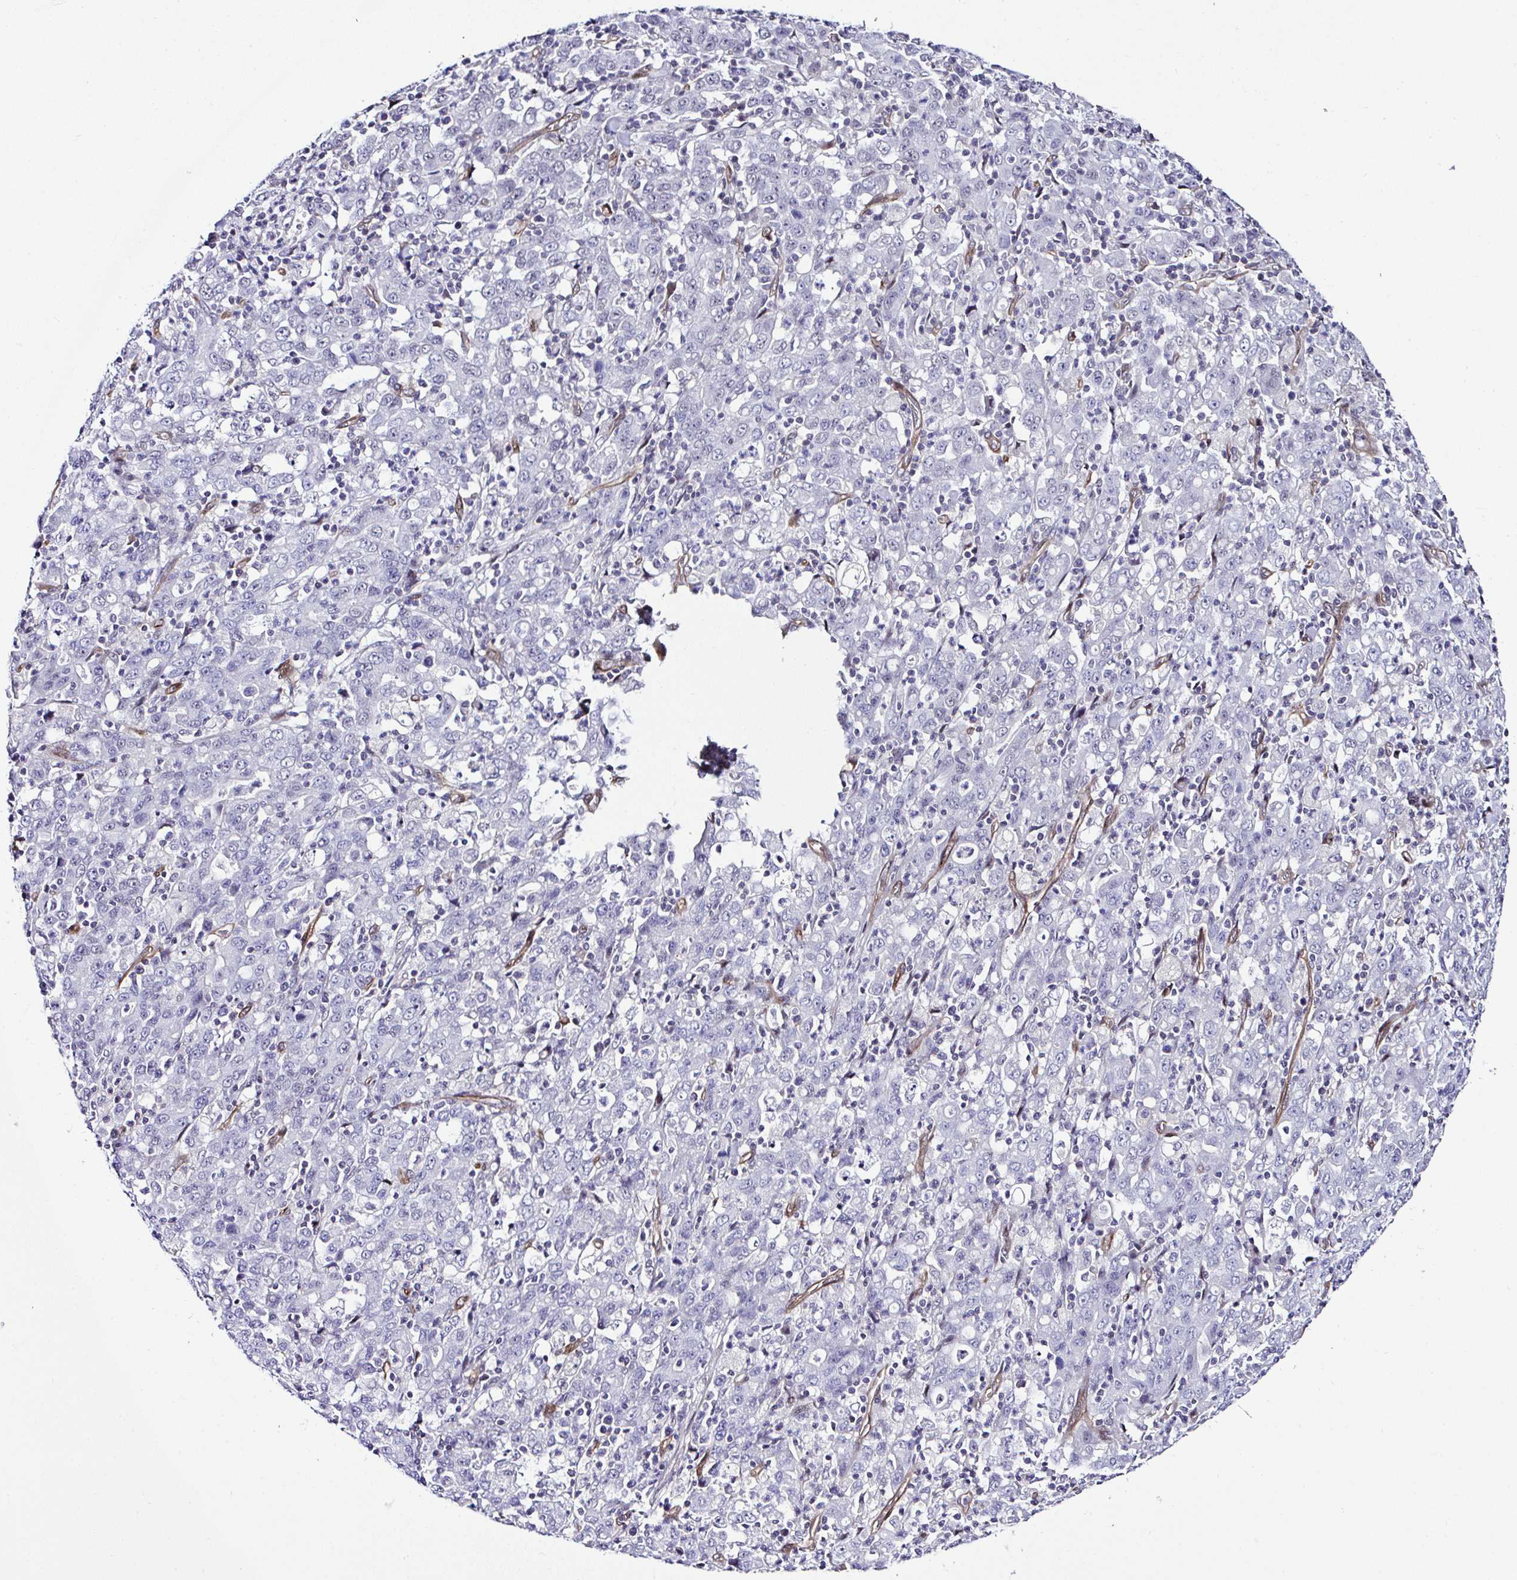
{"staining": {"intensity": "negative", "quantity": "none", "location": "none"}, "tissue": "stomach cancer", "cell_type": "Tumor cells", "image_type": "cancer", "snomed": [{"axis": "morphology", "description": "Adenocarcinoma, NOS"}, {"axis": "topography", "description": "Stomach, upper"}], "caption": "The image exhibits no staining of tumor cells in adenocarcinoma (stomach).", "gene": "FBXO34", "patient": {"sex": "male", "age": 69}}